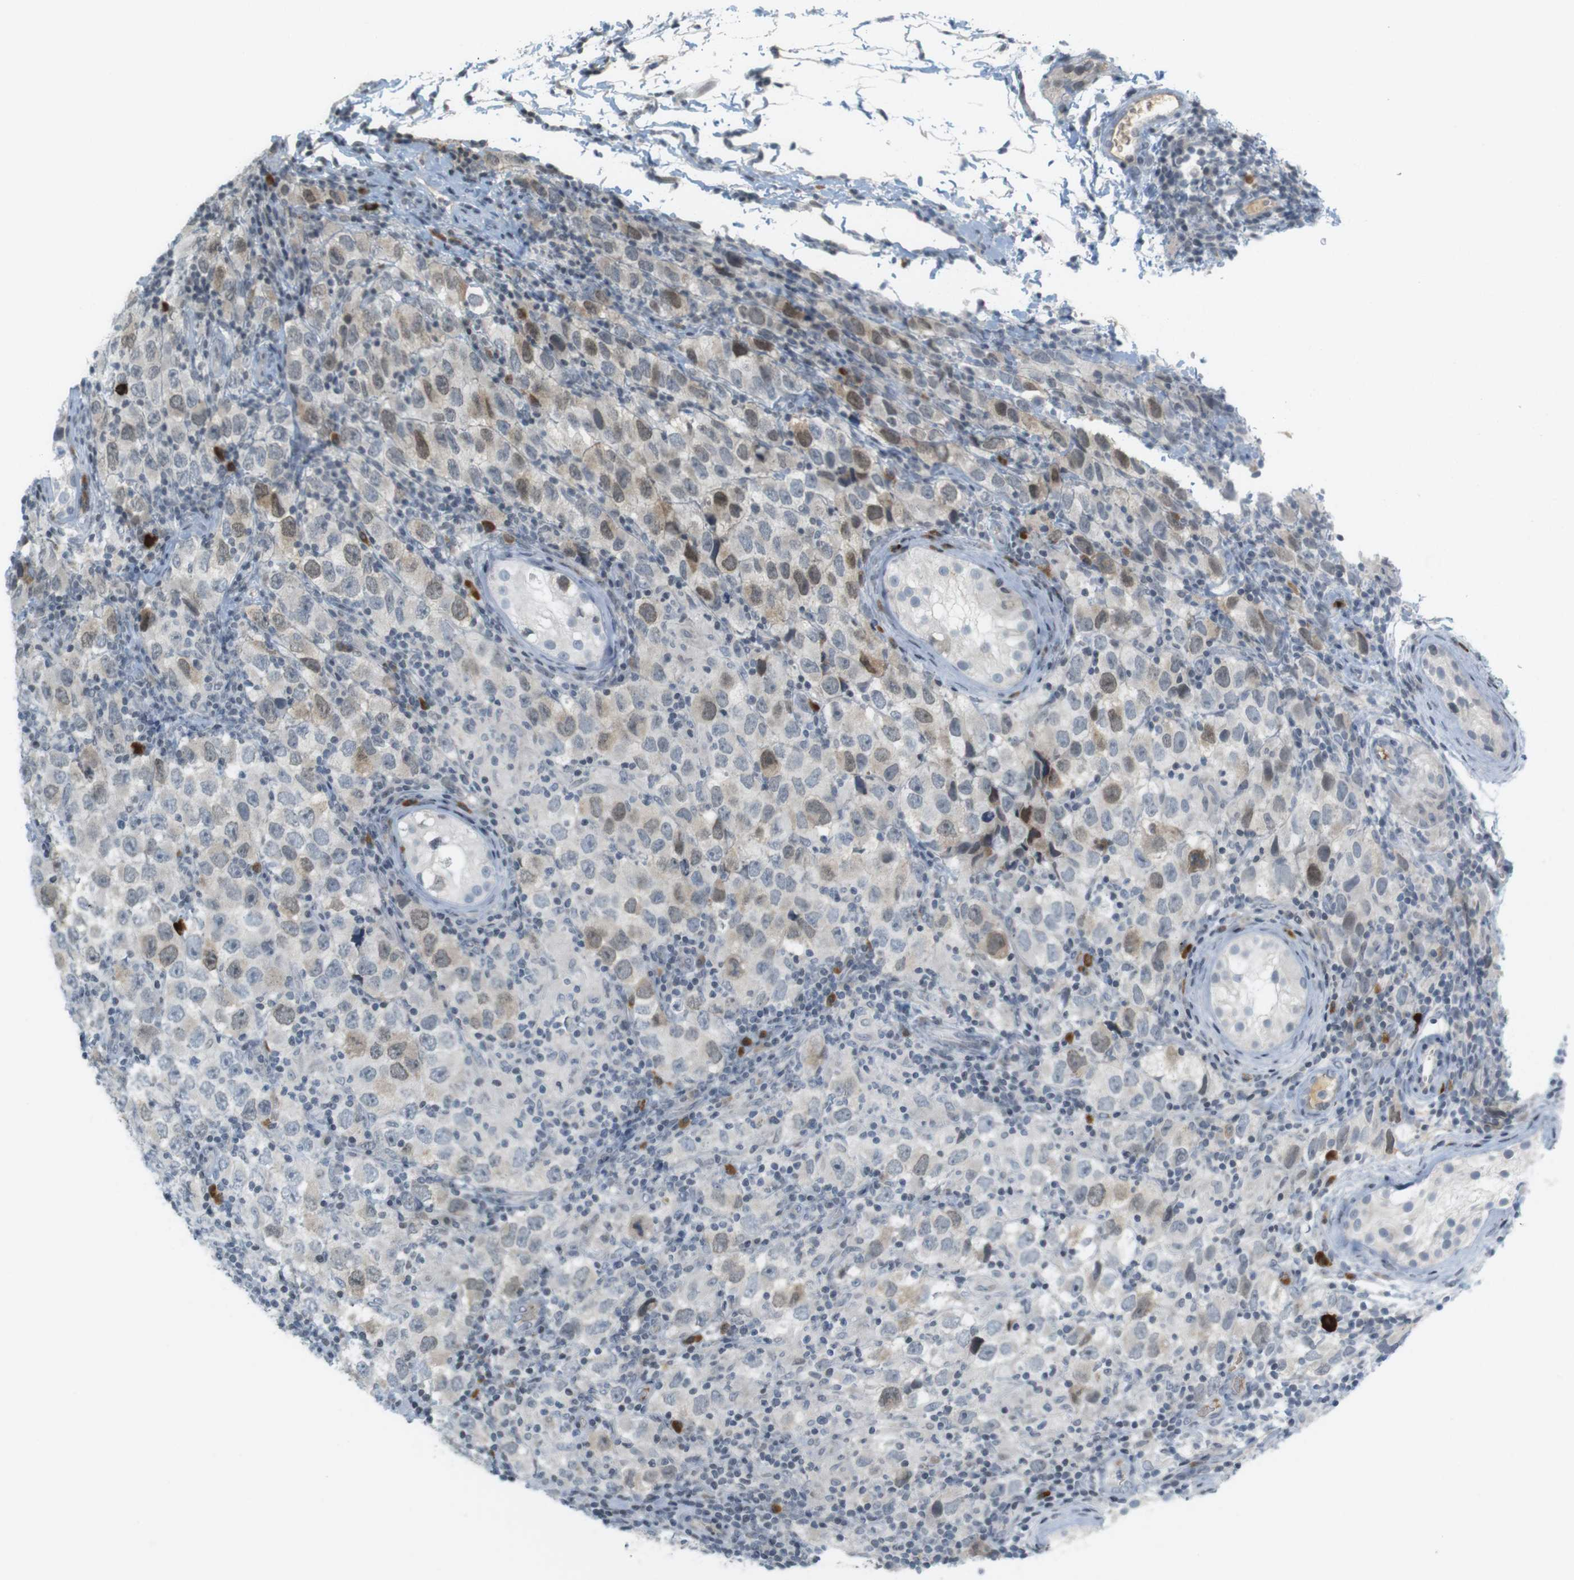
{"staining": {"intensity": "weak", "quantity": "25%-75%", "location": "nuclear"}, "tissue": "testis cancer", "cell_type": "Tumor cells", "image_type": "cancer", "snomed": [{"axis": "morphology", "description": "Carcinoma, Embryonal, NOS"}, {"axis": "topography", "description": "Testis"}], "caption": "Testis cancer tissue demonstrates weak nuclear staining in about 25%-75% of tumor cells (brown staining indicates protein expression, while blue staining denotes nuclei).", "gene": "DMC1", "patient": {"sex": "male", "age": 21}}